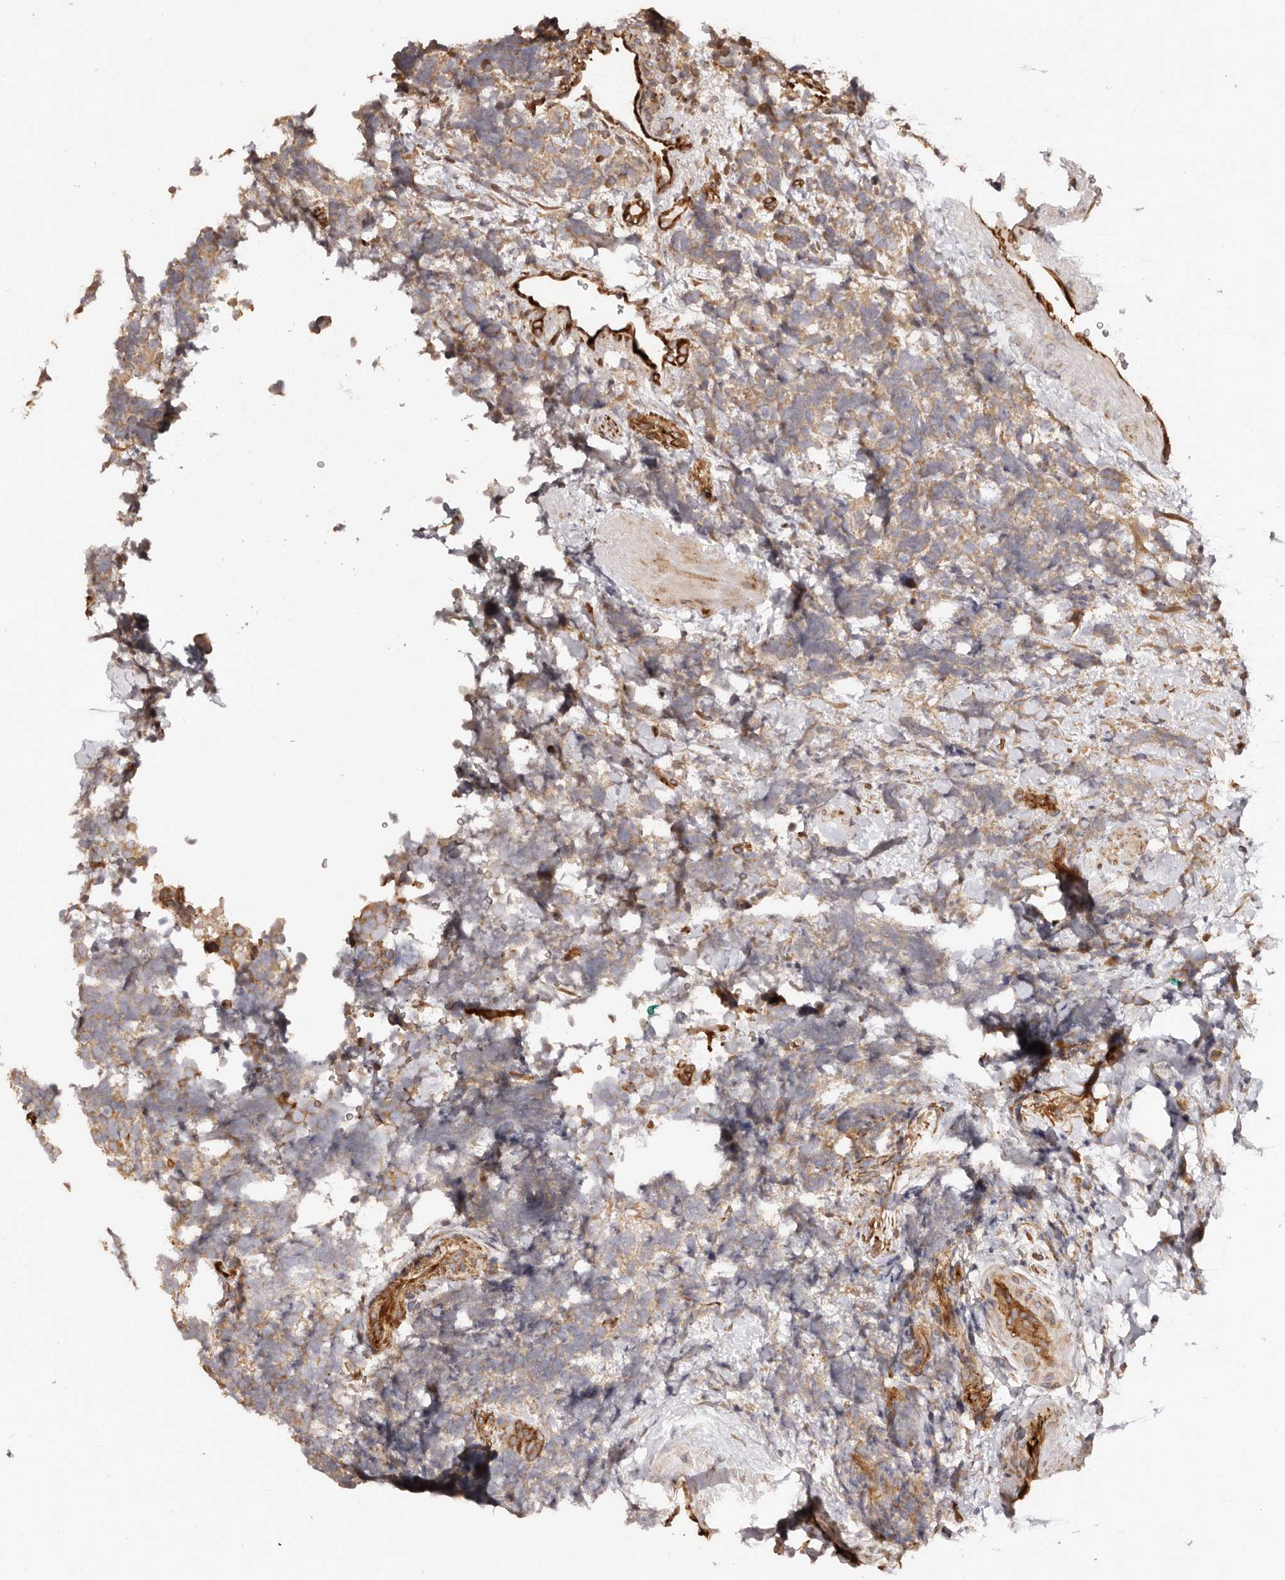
{"staining": {"intensity": "moderate", "quantity": "25%-75%", "location": "cytoplasmic/membranous"}, "tissue": "urothelial cancer", "cell_type": "Tumor cells", "image_type": "cancer", "snomed": [{"axis": "morphology", "description": "Urothelial carcinoma, High grade"}, {"axis": "topography", "description": "Urinary bladder"}], "caption": "Immunohistochemical staining of human urothelial cancer exhibits moderate cytoplasmic/membranous protein staining in about 25%-75% of tumor cells. (Stains: DAB in brown, nuclei in blue, Microscopy: brightfield microscopy at high magnification).", "gene": "RPS6", "patient": {"sex": "female", "age": 82}}